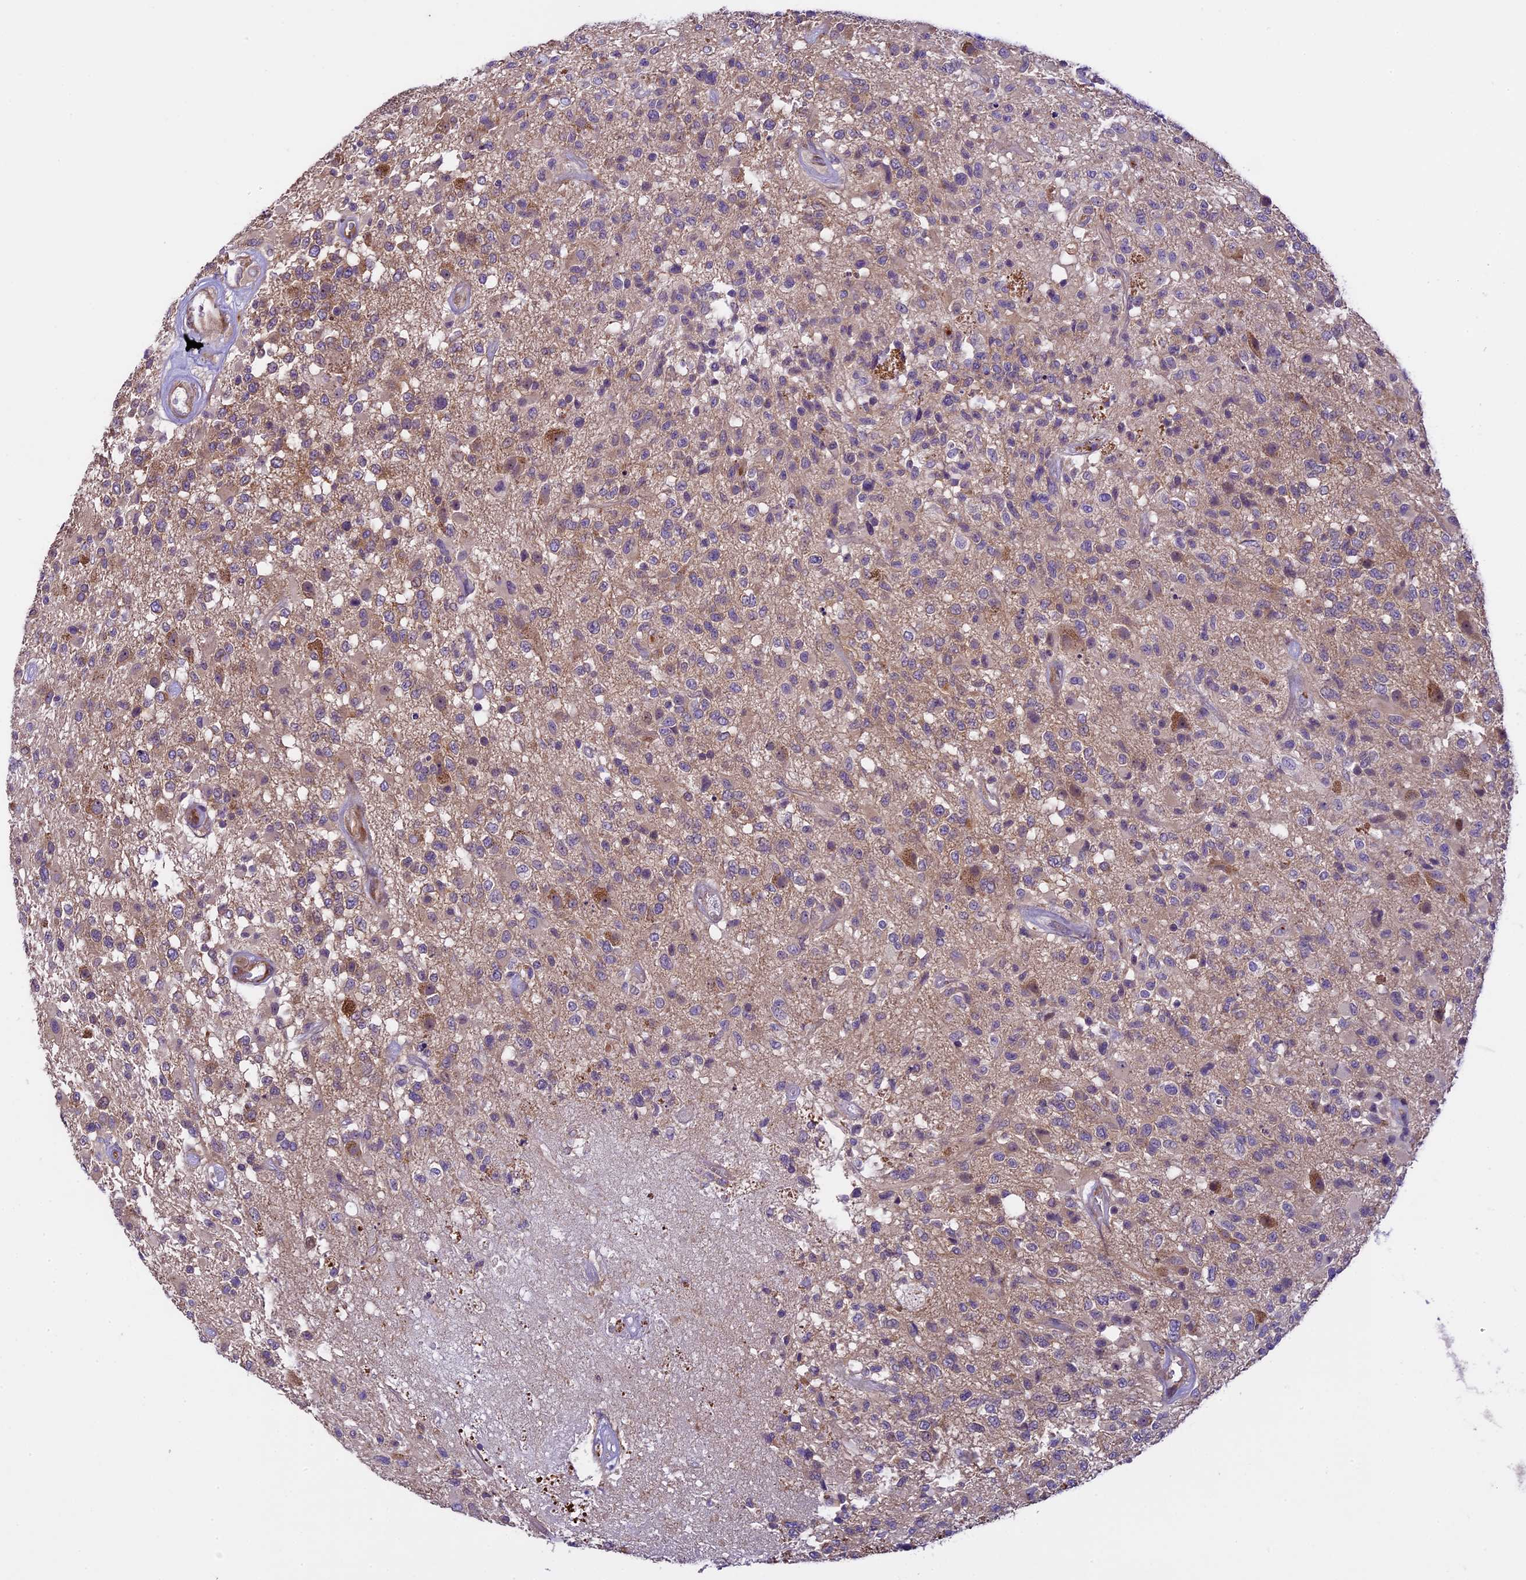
{"staining": {"intensity": "weak", "quantity": "25%-75%", "location": "cytoplasmic/membranous"}, "tissue": "glioma", "cell_type": "Tumor cells", "image_type": "cancer", "snomed": [{"axis": "morphology", "description": "Glioma, malignant, High grade"}, {"axis": "morphology", "description": "Glioblastoma, NOS"}, {"axis": "topography", "description": "Brain"}], "caption": "IHC (DAB (3,3'-diaminobenzidine)) staining of human glioblastoma displays weak cytoplasmic/membranous protein positivity in about 25%-75% of tumor cells.", "gene": "SPIRE1", "patient": {"sex": "male", "age": 60}}